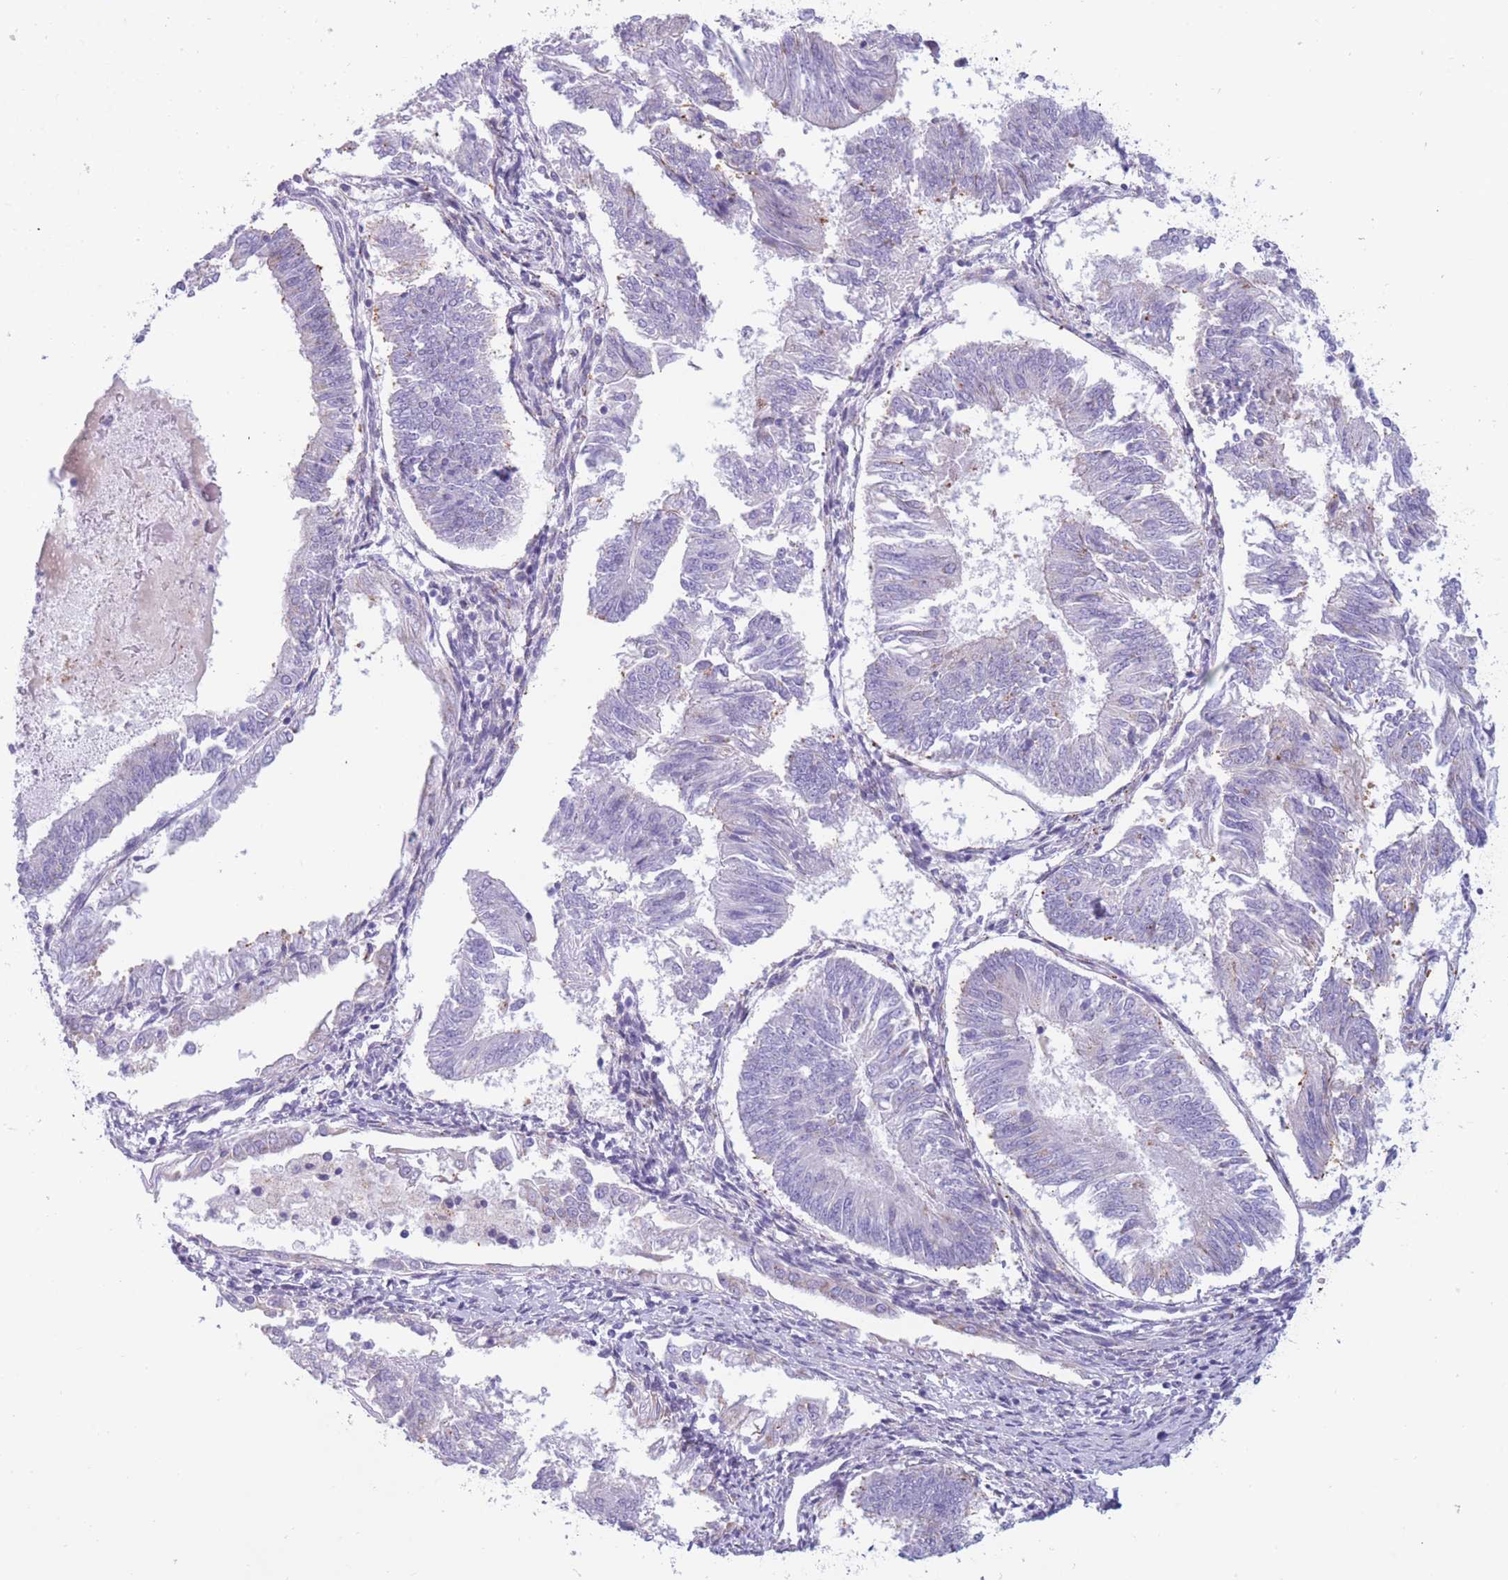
{"staining": {"intensity": "negative", "quantity": "none", "location": "none"}, "tissue": "endometrial cancer", "cell_type": "Tumor cells", "image_type": "cancer", "snomed": [{"axis": "morphology", "description": "Adenocarcinoma, NOS"}, {"axis": "topography", "description": "Endometrium"}], "caption": "Photomicrograph shows no protein staining in tumor cells of endometrial cancer tissue.", "gene": "COL27A1", "patient": {"sex": "female", "age": 58}}